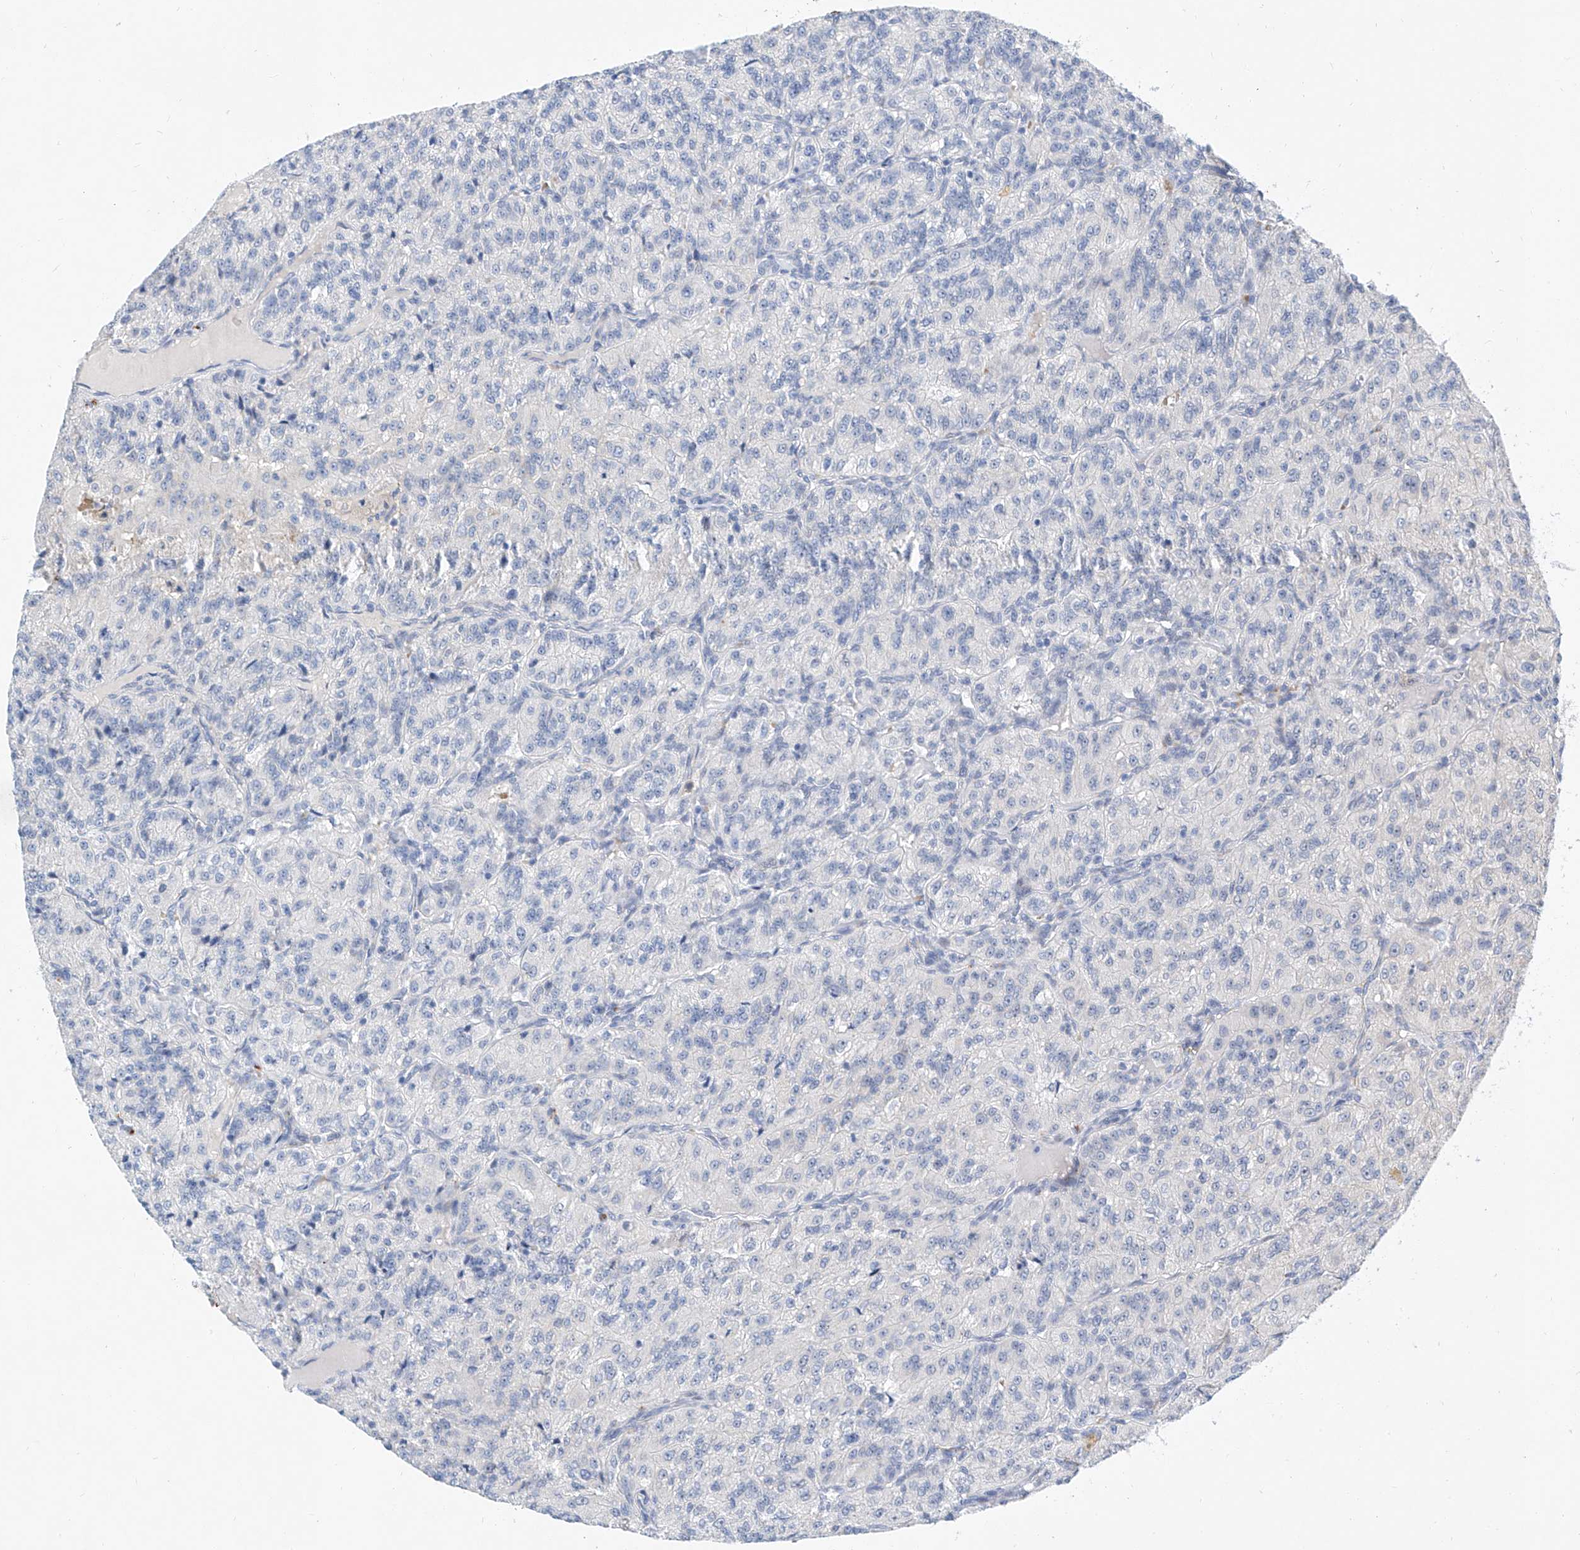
{"staining": {"intensity": "negative", "quantity": "none", "location": "none"}, "tissue": "renal cancer", "cell_type": "Tumor cells", "image_type": "cancer", "snomed": [{"axis": "morphology", "description": "Adenocarcinoma, NOS"}, {"axis": "topography", "description": "Kidney"}], "caption": "Immunohistochemistry photomicrograph of neoplastic tissue: renal cancer (adenocarcinoma) stained with DAB shows no significant protein expression in tumor cells.", "gene": "BPTF", "patient": {"sex": "female", "age": 63}}